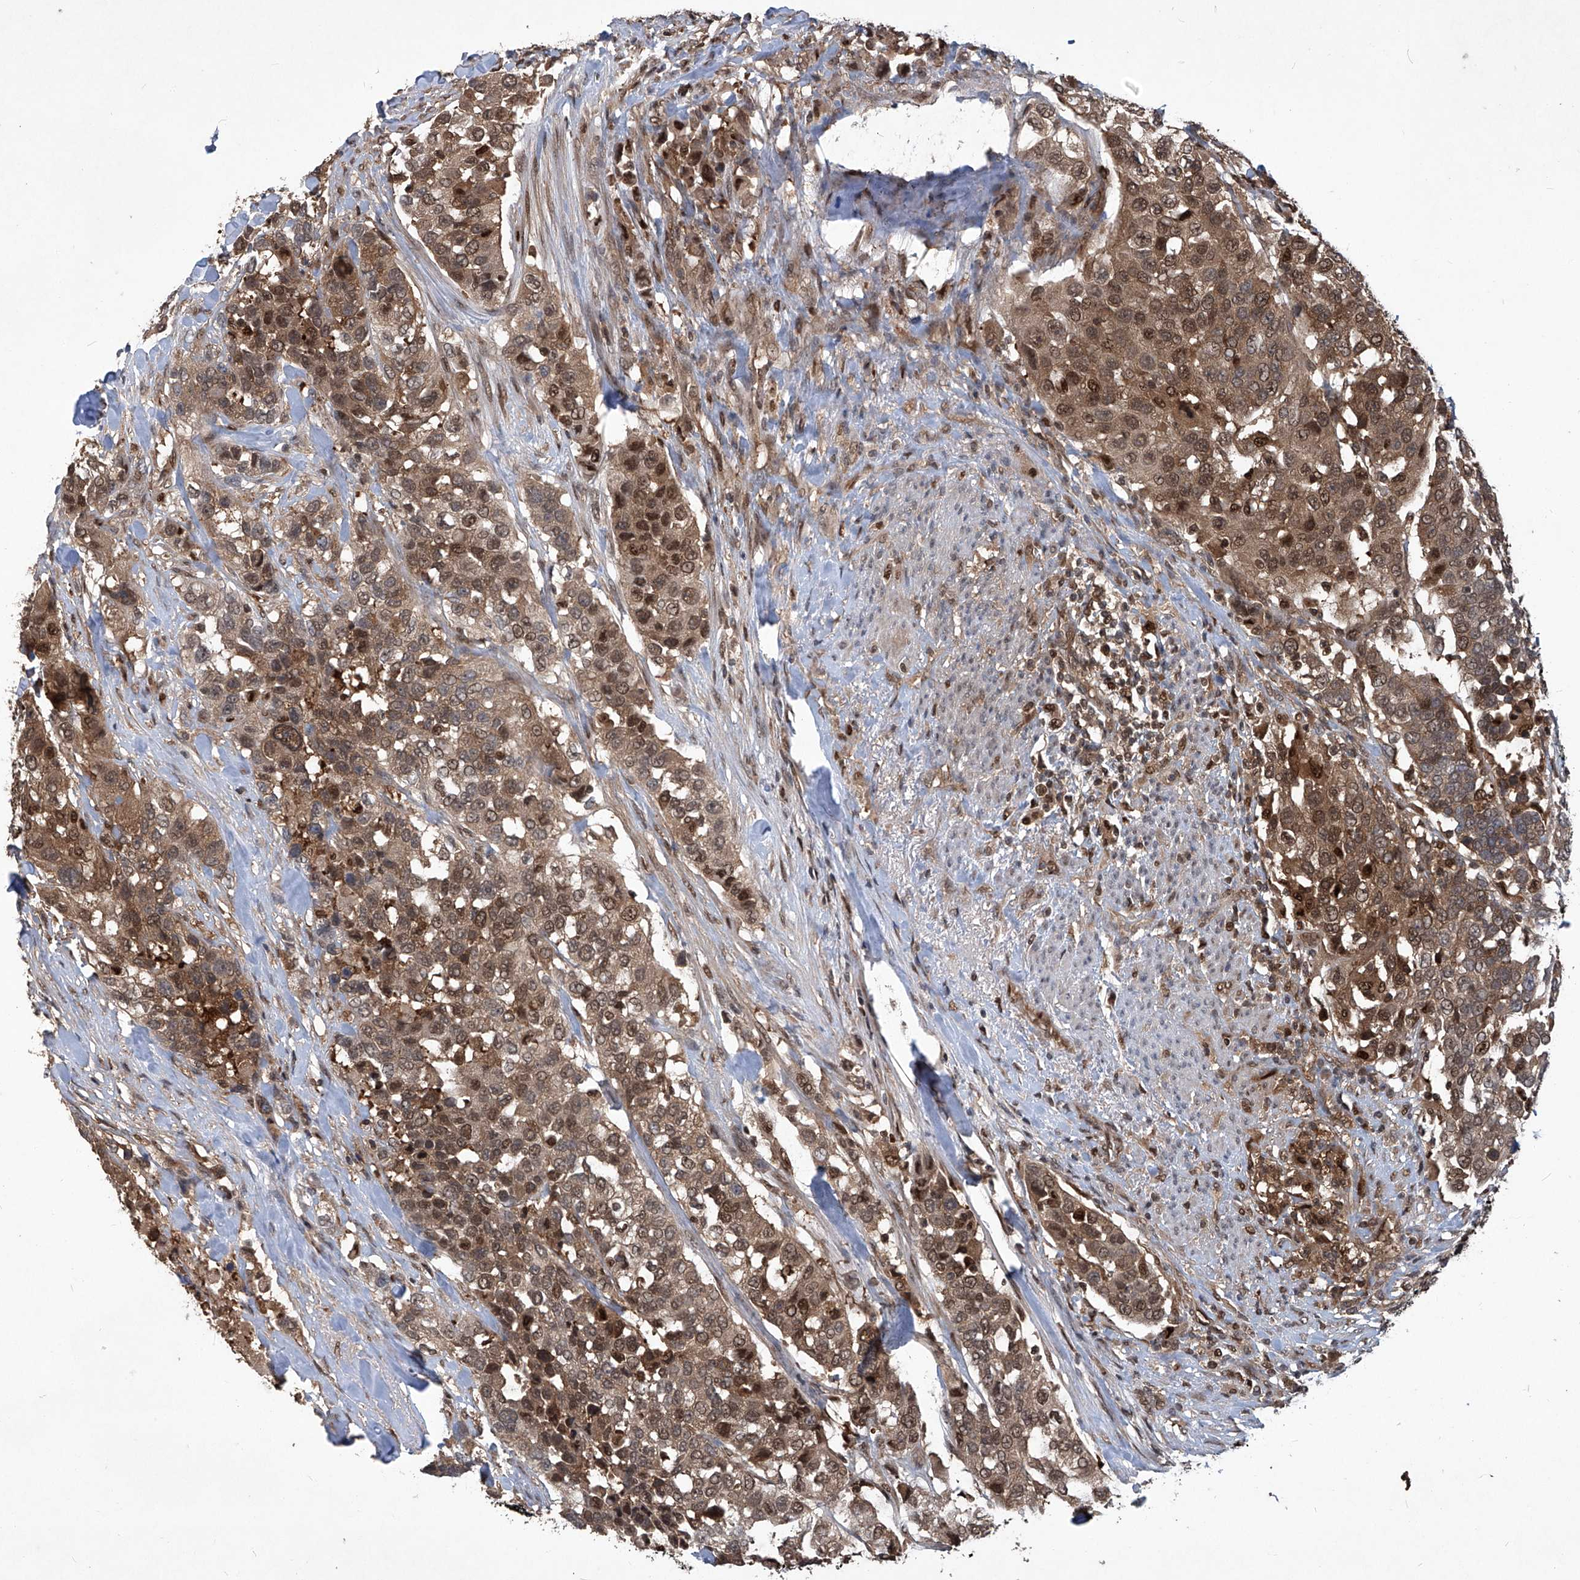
{"staining": {"intensity": "moderate", "quantity": ">75%", "location": "cytoplasmic/membranous,nuclear"}, "tissue": "urothelial cancer", "cell_type": "Tumor cells", "image_type": "cancer", "snomed": [{"axis": "morphology", "description": "Urothelial carcinoma, High grade"}, {"axis": "topography", "description": "Urinary bladder"}], "caption": "IHC micrograph of neoplastic tissue: urothelial carcinoma (high-grade) stained using immunohistochemistry (IHC) demonstrates medium levels of moderate protein expression localized specifically in the cytoplasmic/membranous and nuclear of tumor cells, appearing as a cytoplasmic/membranous and nuclear brown color.", "gene": "PSMB1", "patient": {"sex": "female", "age": 80}}